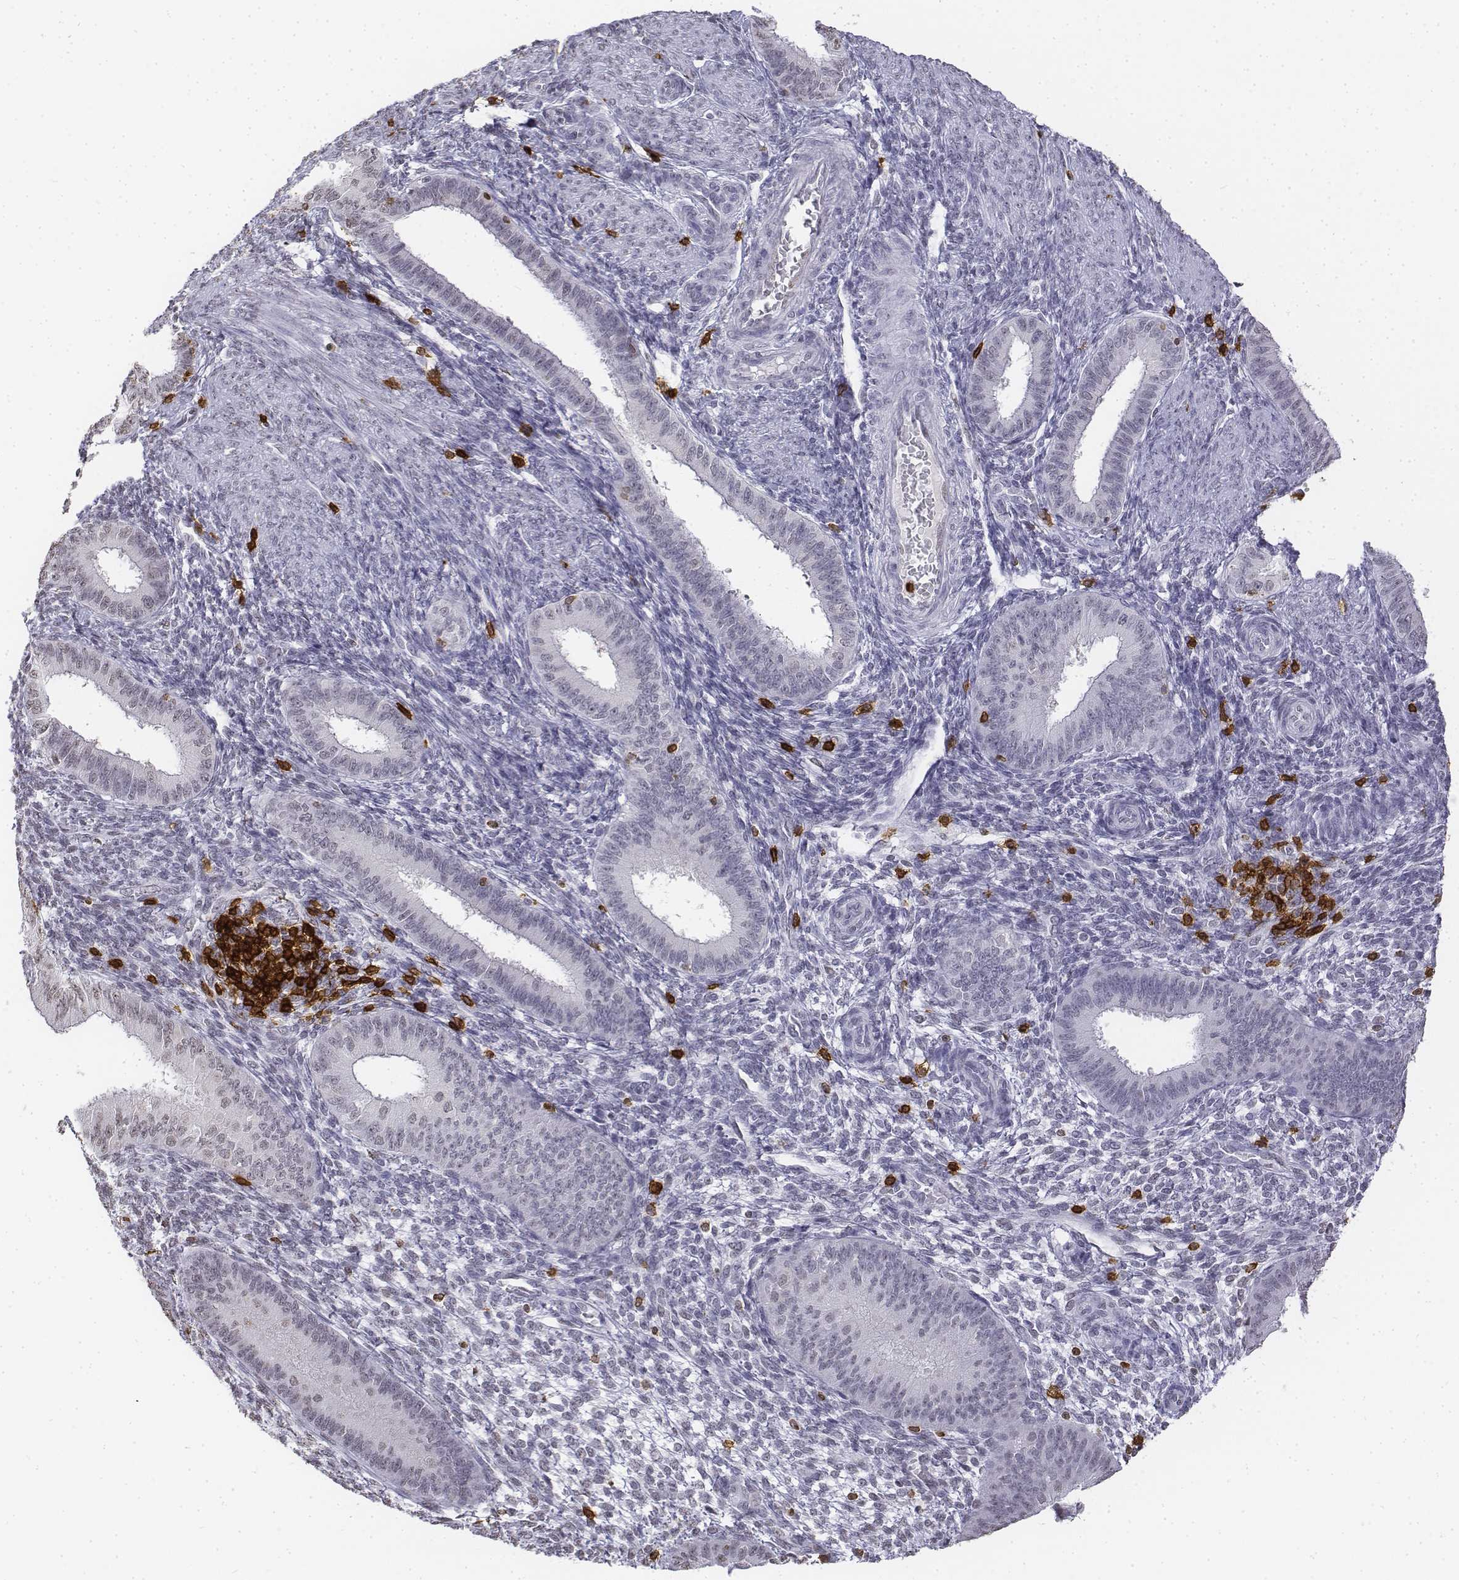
{"staining": {"intensity": "negative", "quantity": "none", "location": "none"}, "tissue": "endometrium", "cell_type": "Cells in endometrial stroma", "image_type": "normal", "snomed": [{"axis": "morphology", "description": "Normal tissue, NOS"}, {"axis": "topography", "description": "Endometrium"}], "caption": "The image reveals no significant positivity in cells in endometrial stroma of endometrium. (DAB immunohistochemistry visualized using brightfield microscopy, high magnification).", "gene": "CD3E", "patient": {"sex": "female", "age": 39}}